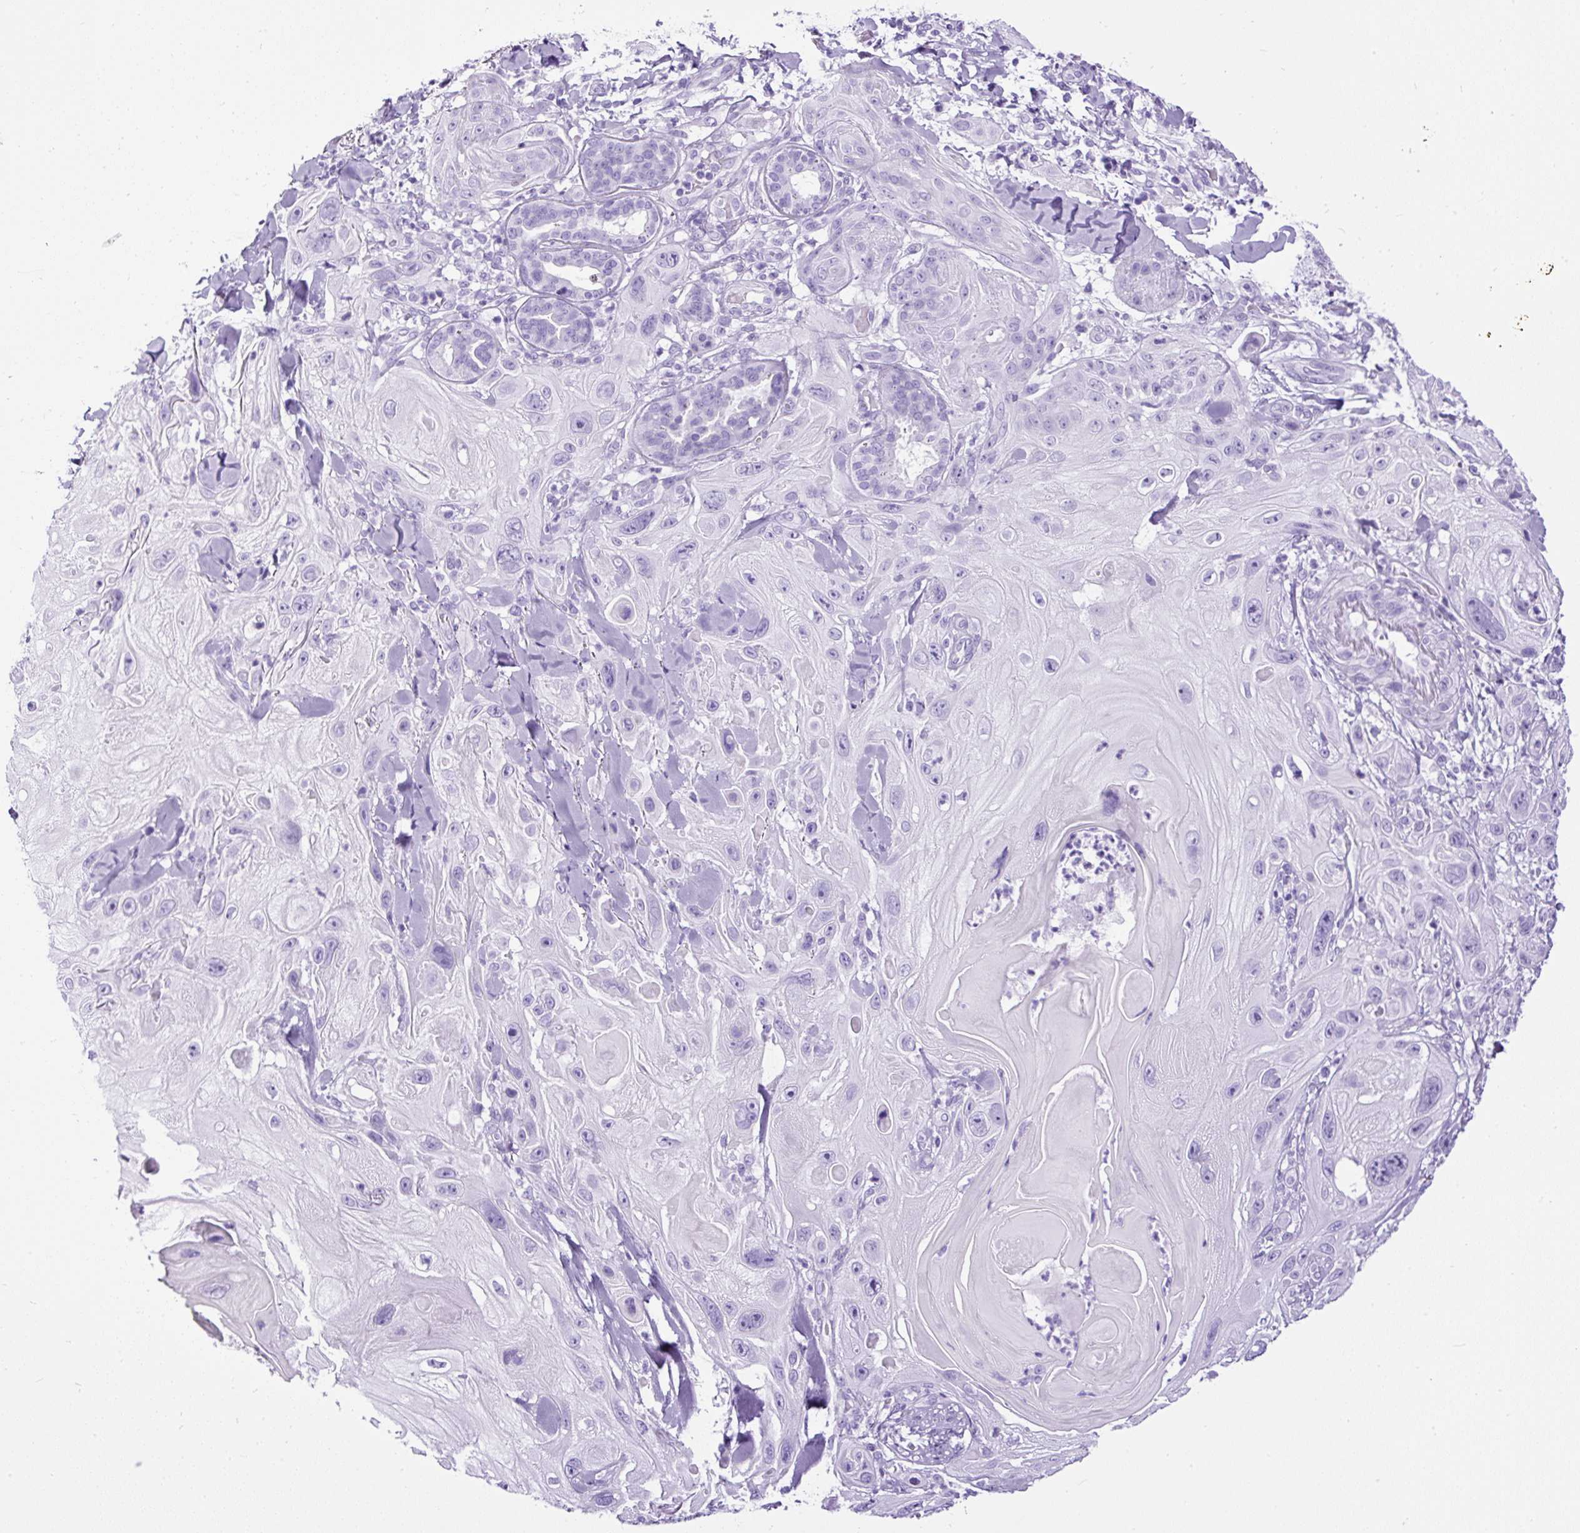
{"staining": {"intensity": "negative", "quantity": "none", "location": "none"}, "tissue": "skin cancer", "cell_type": "Tumor cells", "image_type": "cancer", "snomed": [{"axis": "morphology", "description": "Normal tissue, NOS"}, {"axis": "morphology", "description": "Squamous cell carcinoma, NOS"}, {"axis": "topography", "description": "Skin"}], "caption": "The IHC histopathology image has no significant positivity in tumor cells of skin cancer tissue.", "gene": "CEL", "patient": {"sex": "male", "age": 72}}